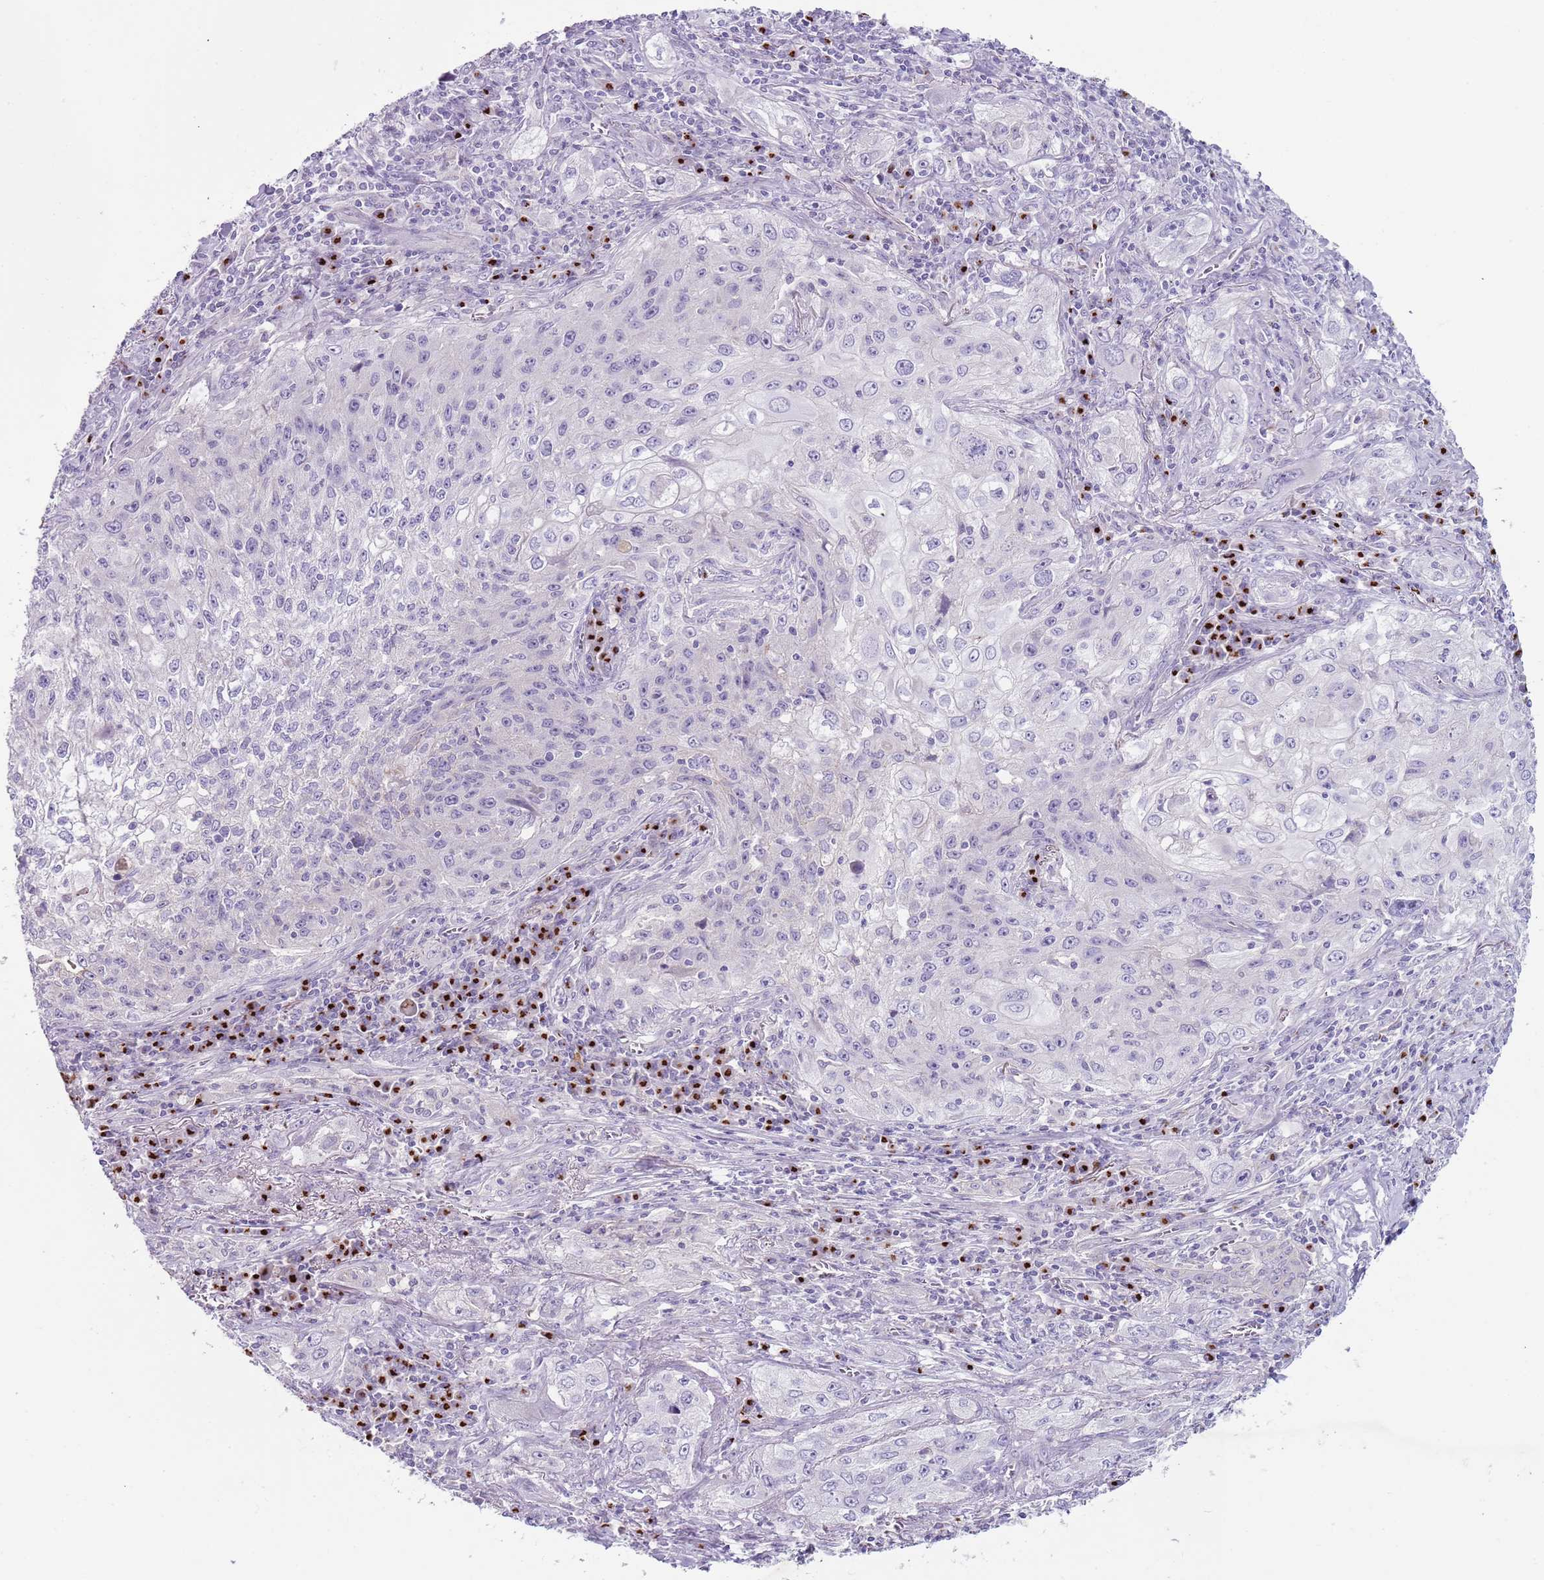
{"staining": {"intensity": "negative", "quantity": "none", "location": "none"}, "tissue": "lung cancer", "cell_type": "Tumor cells", "image_type": "cancer", "snomed": [{"axis": "morphology", "description": "Squamous cell carcinoma, NOS"}, {"axis": "topography", "description": "Lung"}], "caption": "Tumor cells show no significant protein expression in squamous cell carcinoma (lung).", "gene": "C2CD3", "patient": {"sex": "female", "age": 69}}